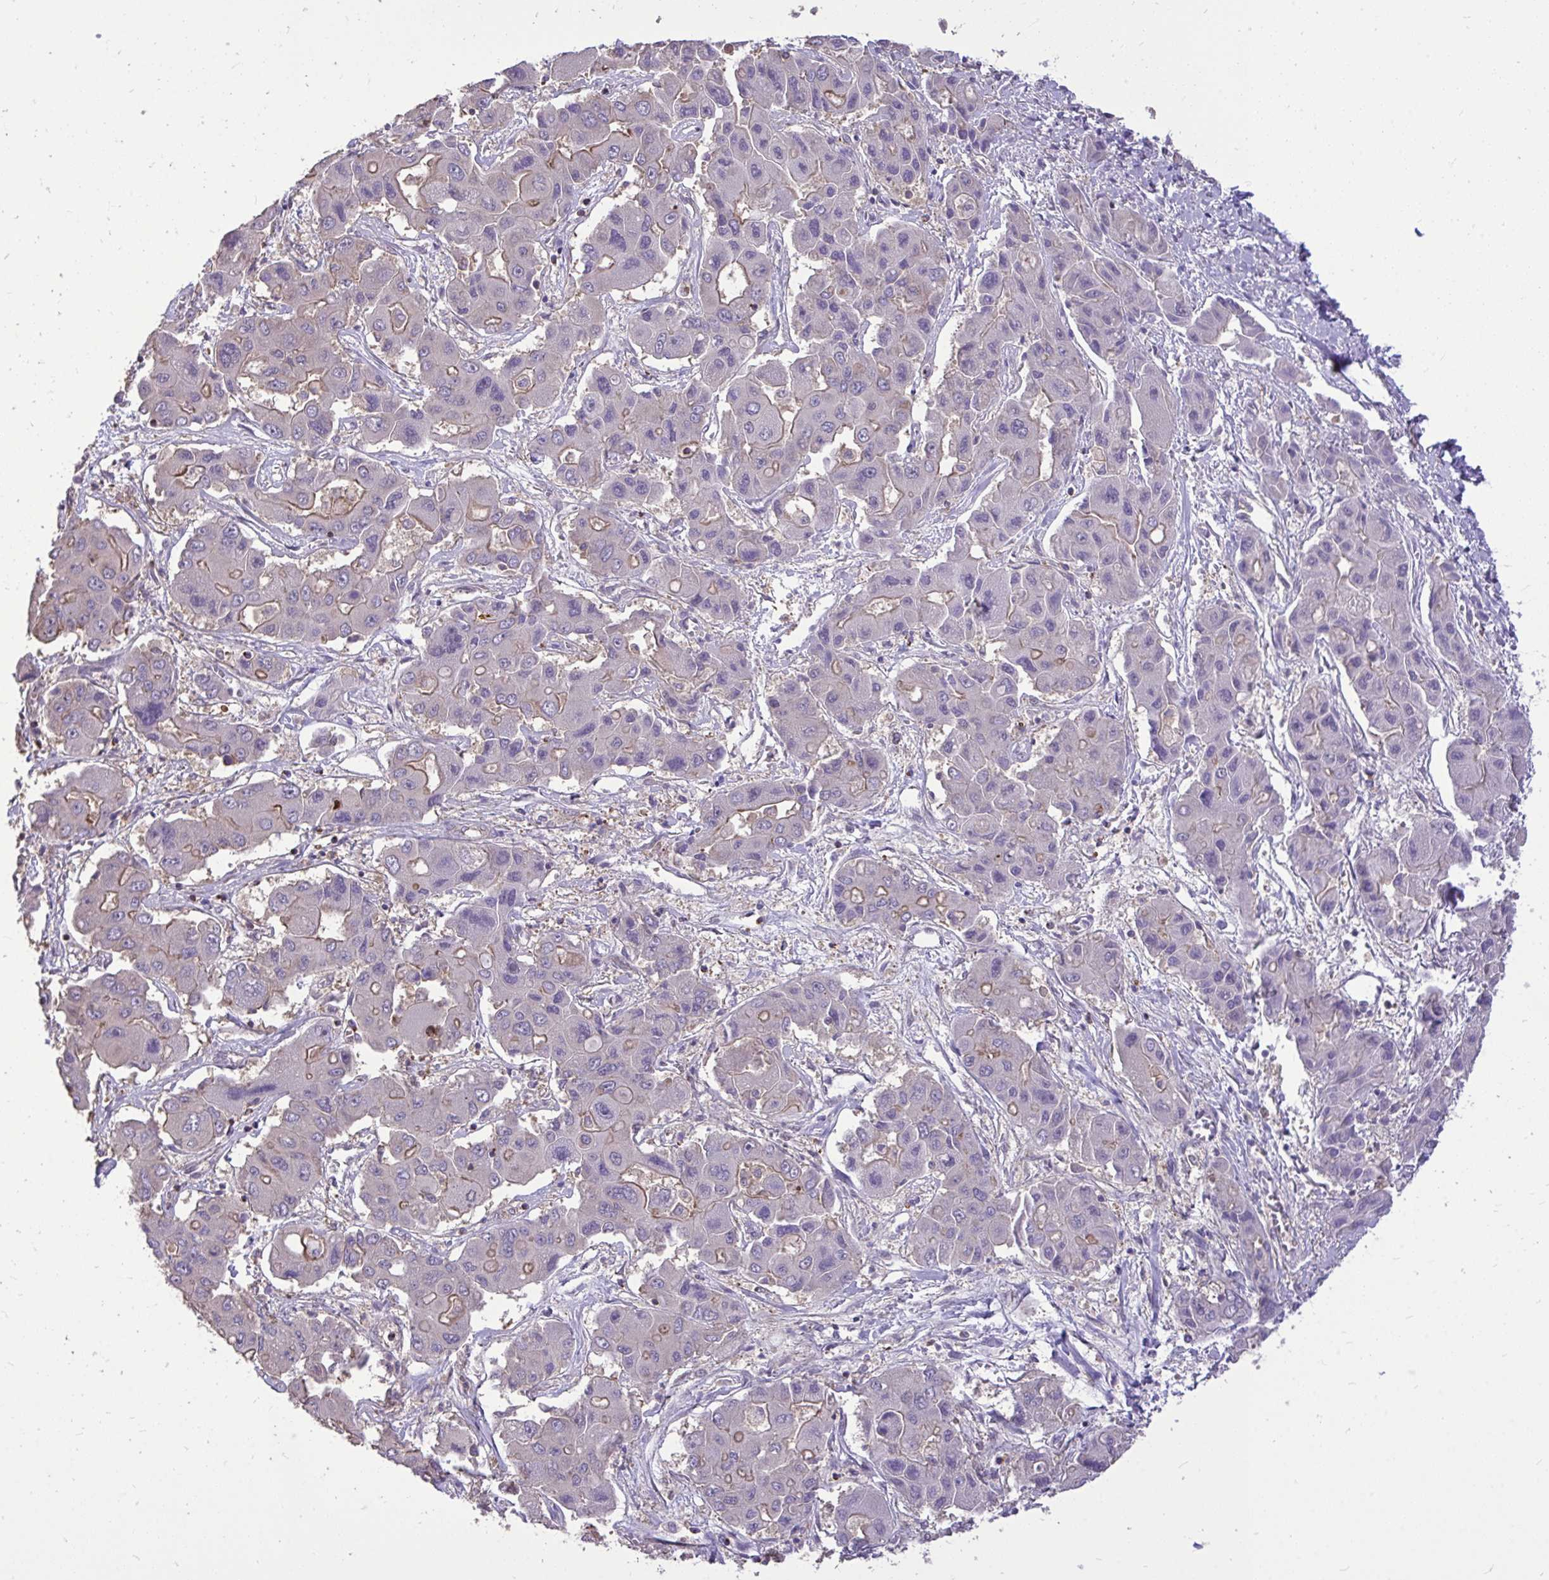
{"staining": {"intensity": "weak", "quantity": "25%-75%", "location": "cytoplasmic/membranous"}, "tissue": "liver cancer", "cell_type": "Tumor cells", "image_type": "cancer", "snomed": [{"axis": "morphology", "description": "Cholangiocarcinoma"}, {"axis": "topography", "description": "Liver"}], "caption": "There is low levels of weak cytoplasmic/membranous expression in tumor cells of cholangiocarcinoma (liver), as demonstrated by immunohistochemical staining (brown color).", "gene": "IGFL2", "patient": {"sex": "male", "age": 67}}